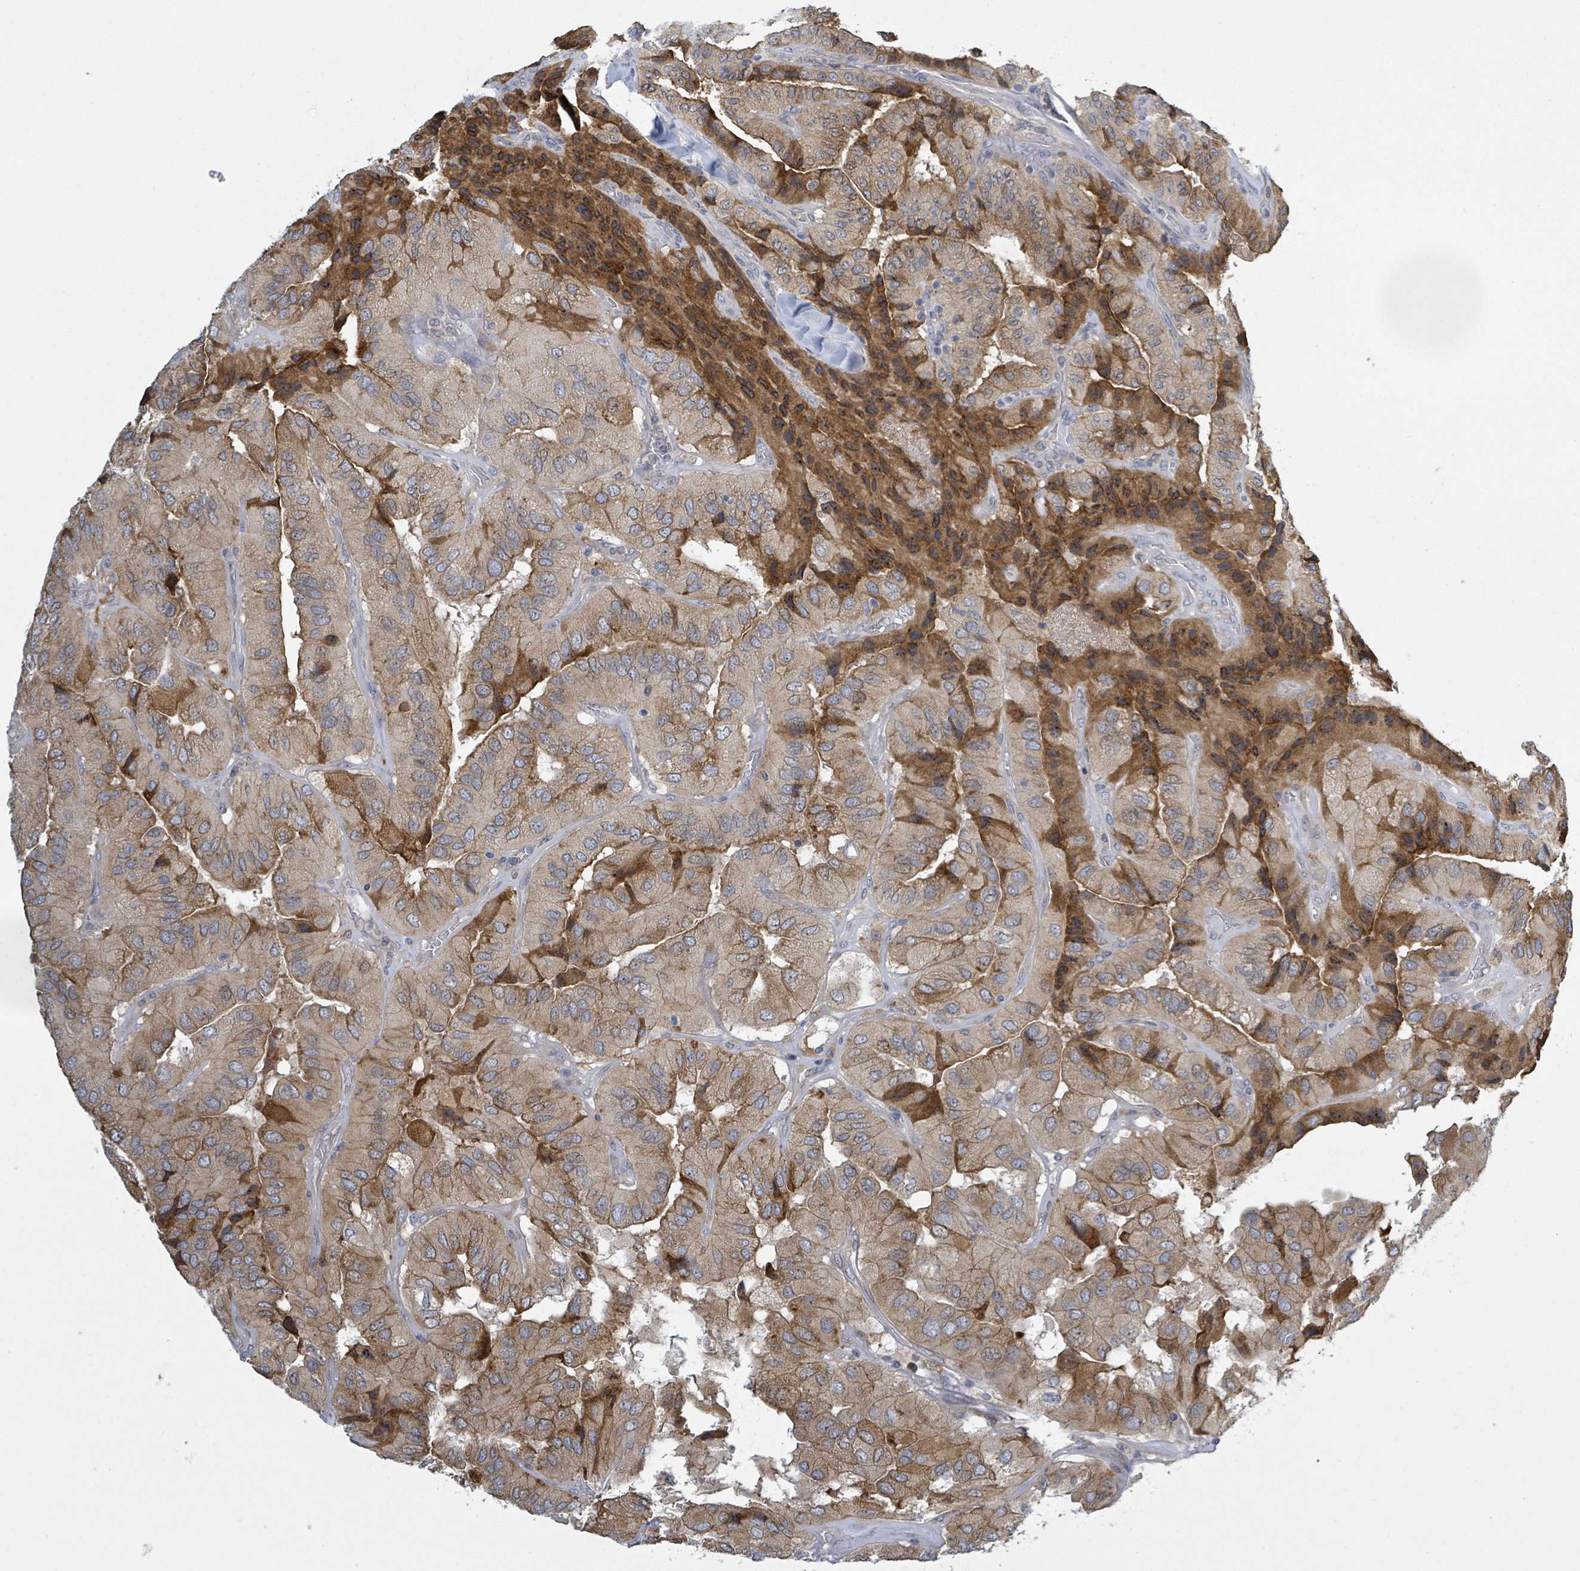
{"staining": {"intensity": "moderate", "quantity": "25%-75%", "location": "cytoplasmic/membranous"}, "tissue": "thyroid cancer", "cell_type": "Tumor cells", "image_type": "cancer", "snomed": [{"axis": "morphology", "description": "Normal tissue, NOS"}, {"axis": "morphology", "description": "Papillary adenocarcinoma, NOS"}, {"axis": "topography", "description": "Thyroid gland"}], "caption": "The immunohistochemical stain labels moderate cytoplasmic/membranous expression in tumor cells of thyroid cancer tissue. (DAB = brown stain, brightfield microscopy at high magnification).", "gene": "ATP13A1", "patient": {"sex": "female", "age": 59}}